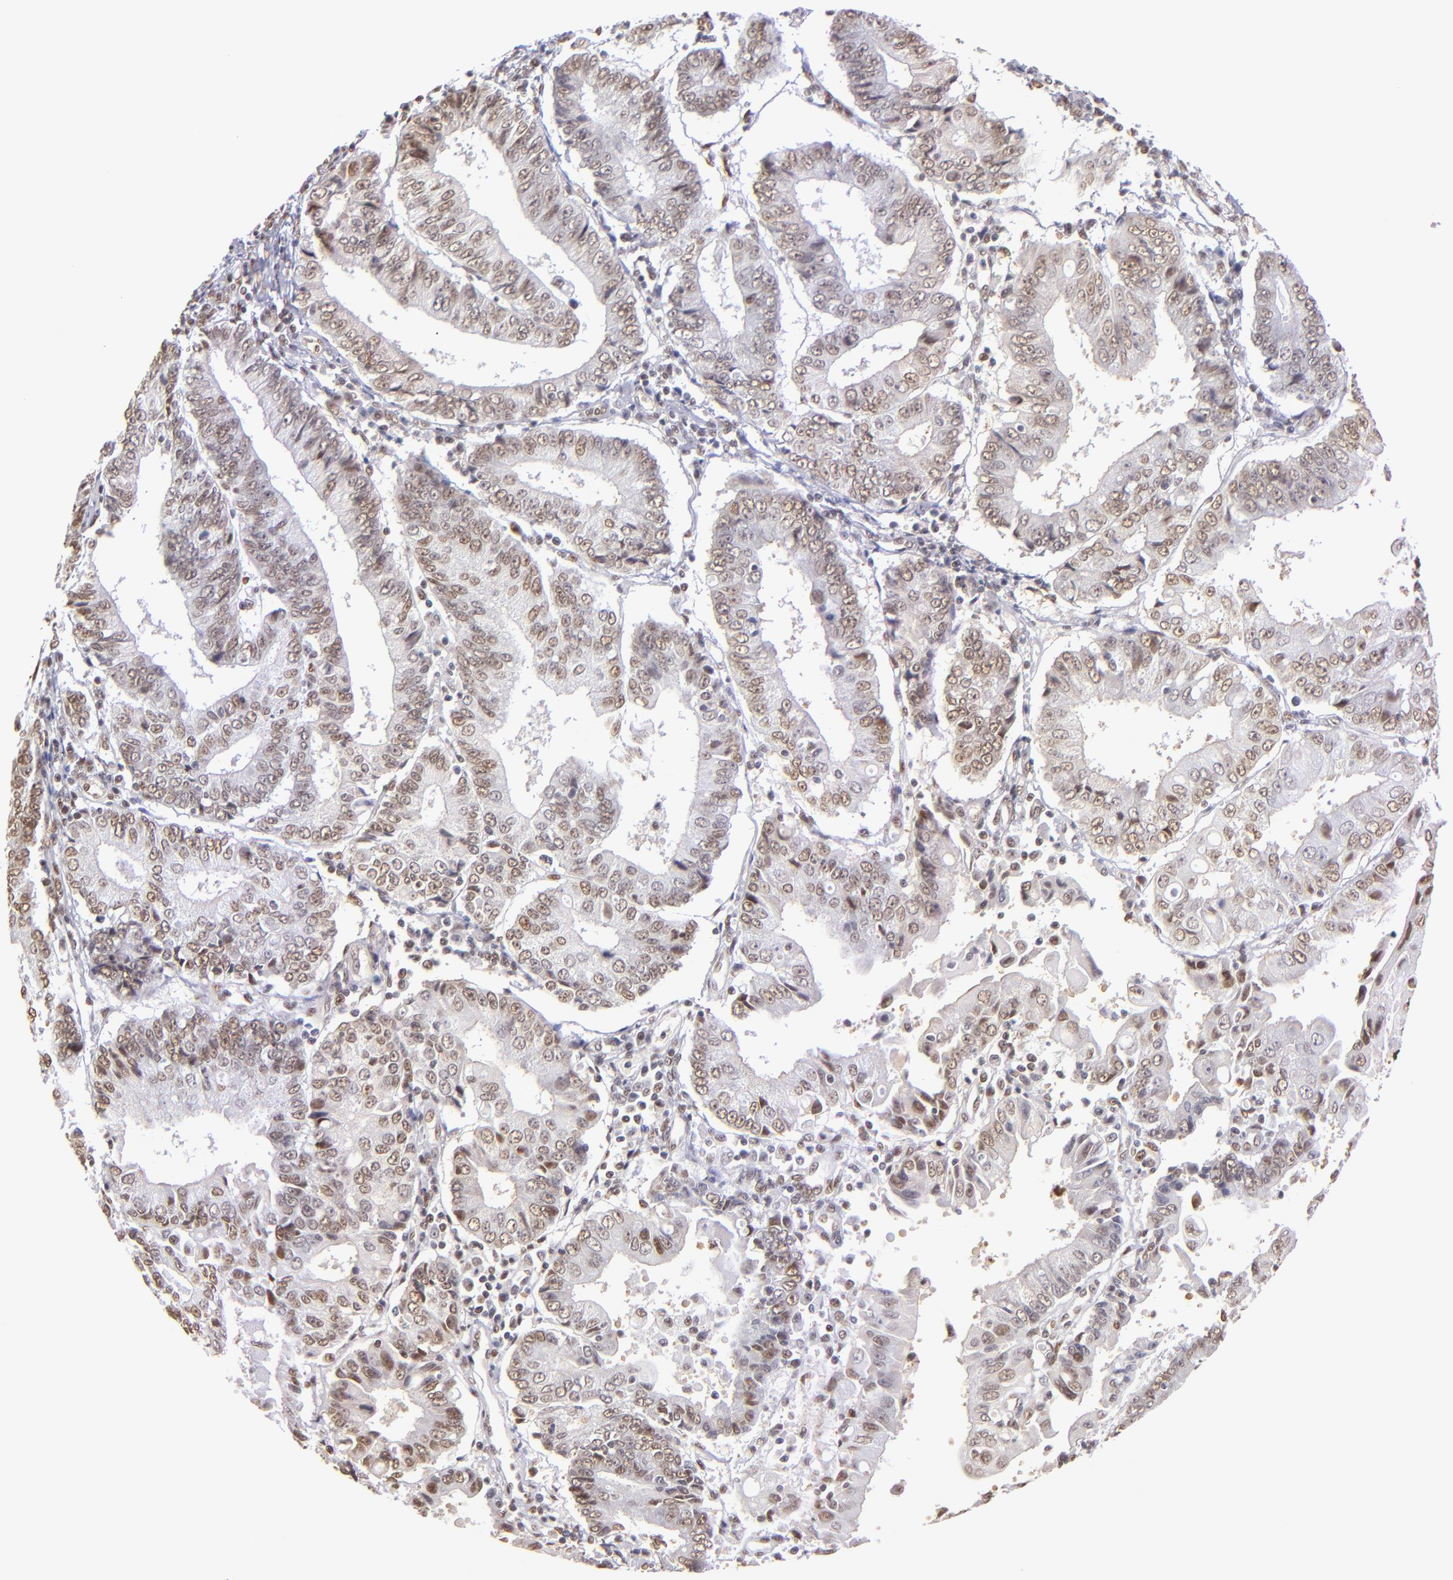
{"staining": {"intensity": "moderate", "quantity": "25%-75%", "location": "nuclear"}, "tissue": "endometrial cancer", "cell_type": "Tumor cells", "image_type": "cancer", "snomed": [{"axis": "morphology", "description": "Adenocarcinoma, NOS"}, {"axis": "topography", "description": "Endometrium"}], "caption": "High-power microscopy captured an immunohistochemistry image of endometrial cancer (adenocarcinoma), revealing moderate nuclear positivity in about 25%-75% of tumor cells.", "gene": "NCOR2", "patient": {"sex": "female", "age": 75}}